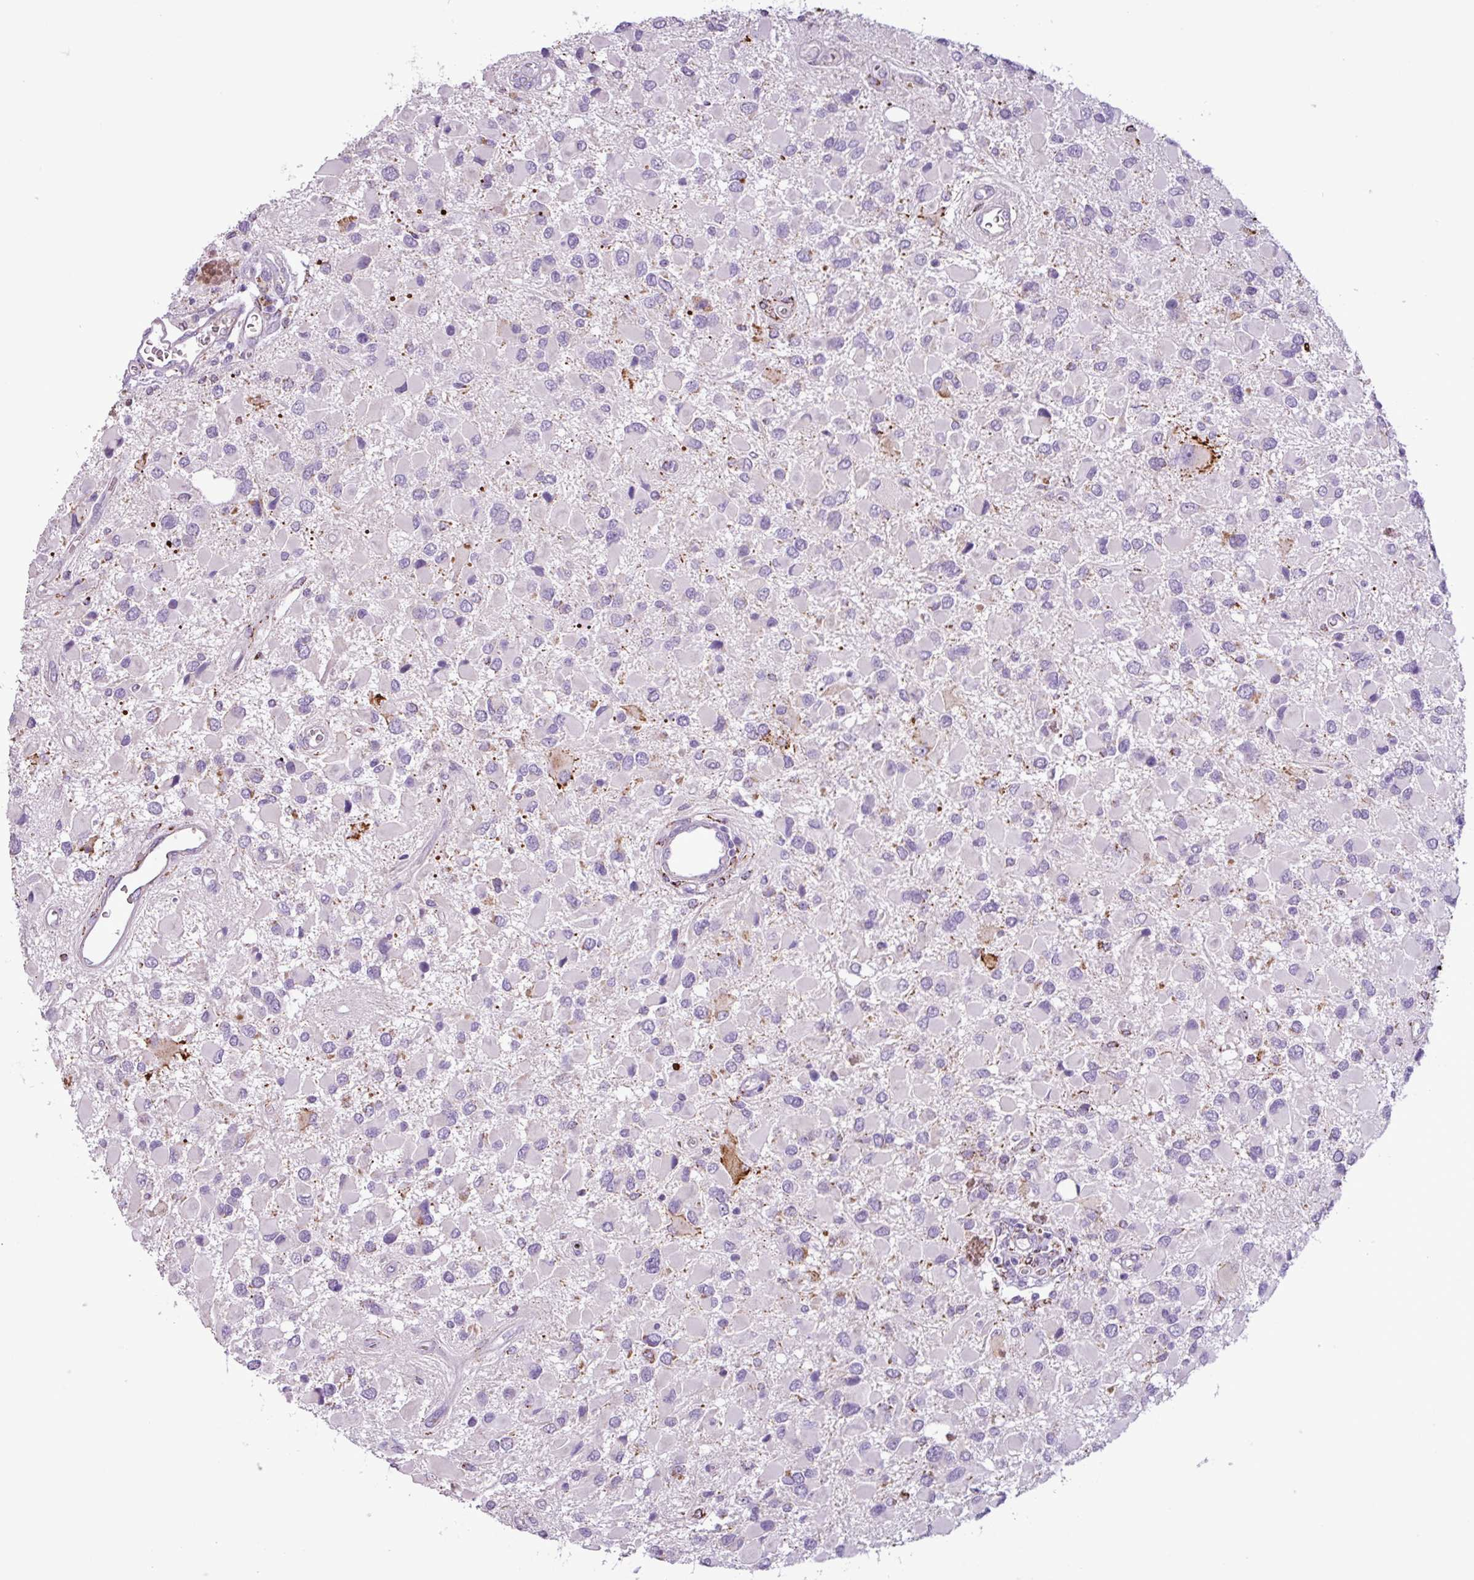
{"staining": {"intensity": "moderate", "quantity": "<25%", "location": "cytoplasmic/membranous"}, "tissue": "glioma", "cell_type": "Tumor cells", "image_type": "cancer", "snomed": [{"axis": "morphology", "description": "Glioma, malignant, High grade"}, {"axis": "topography", "description": "Brain"}], "caption": "Human glioma stained for a protein (brown) shows moderate cytoplasmic/membranous positive expression in about <25% of tumor cells.", "gene": "ZNF667", "patient": {"sex": "male", "age": 53}}